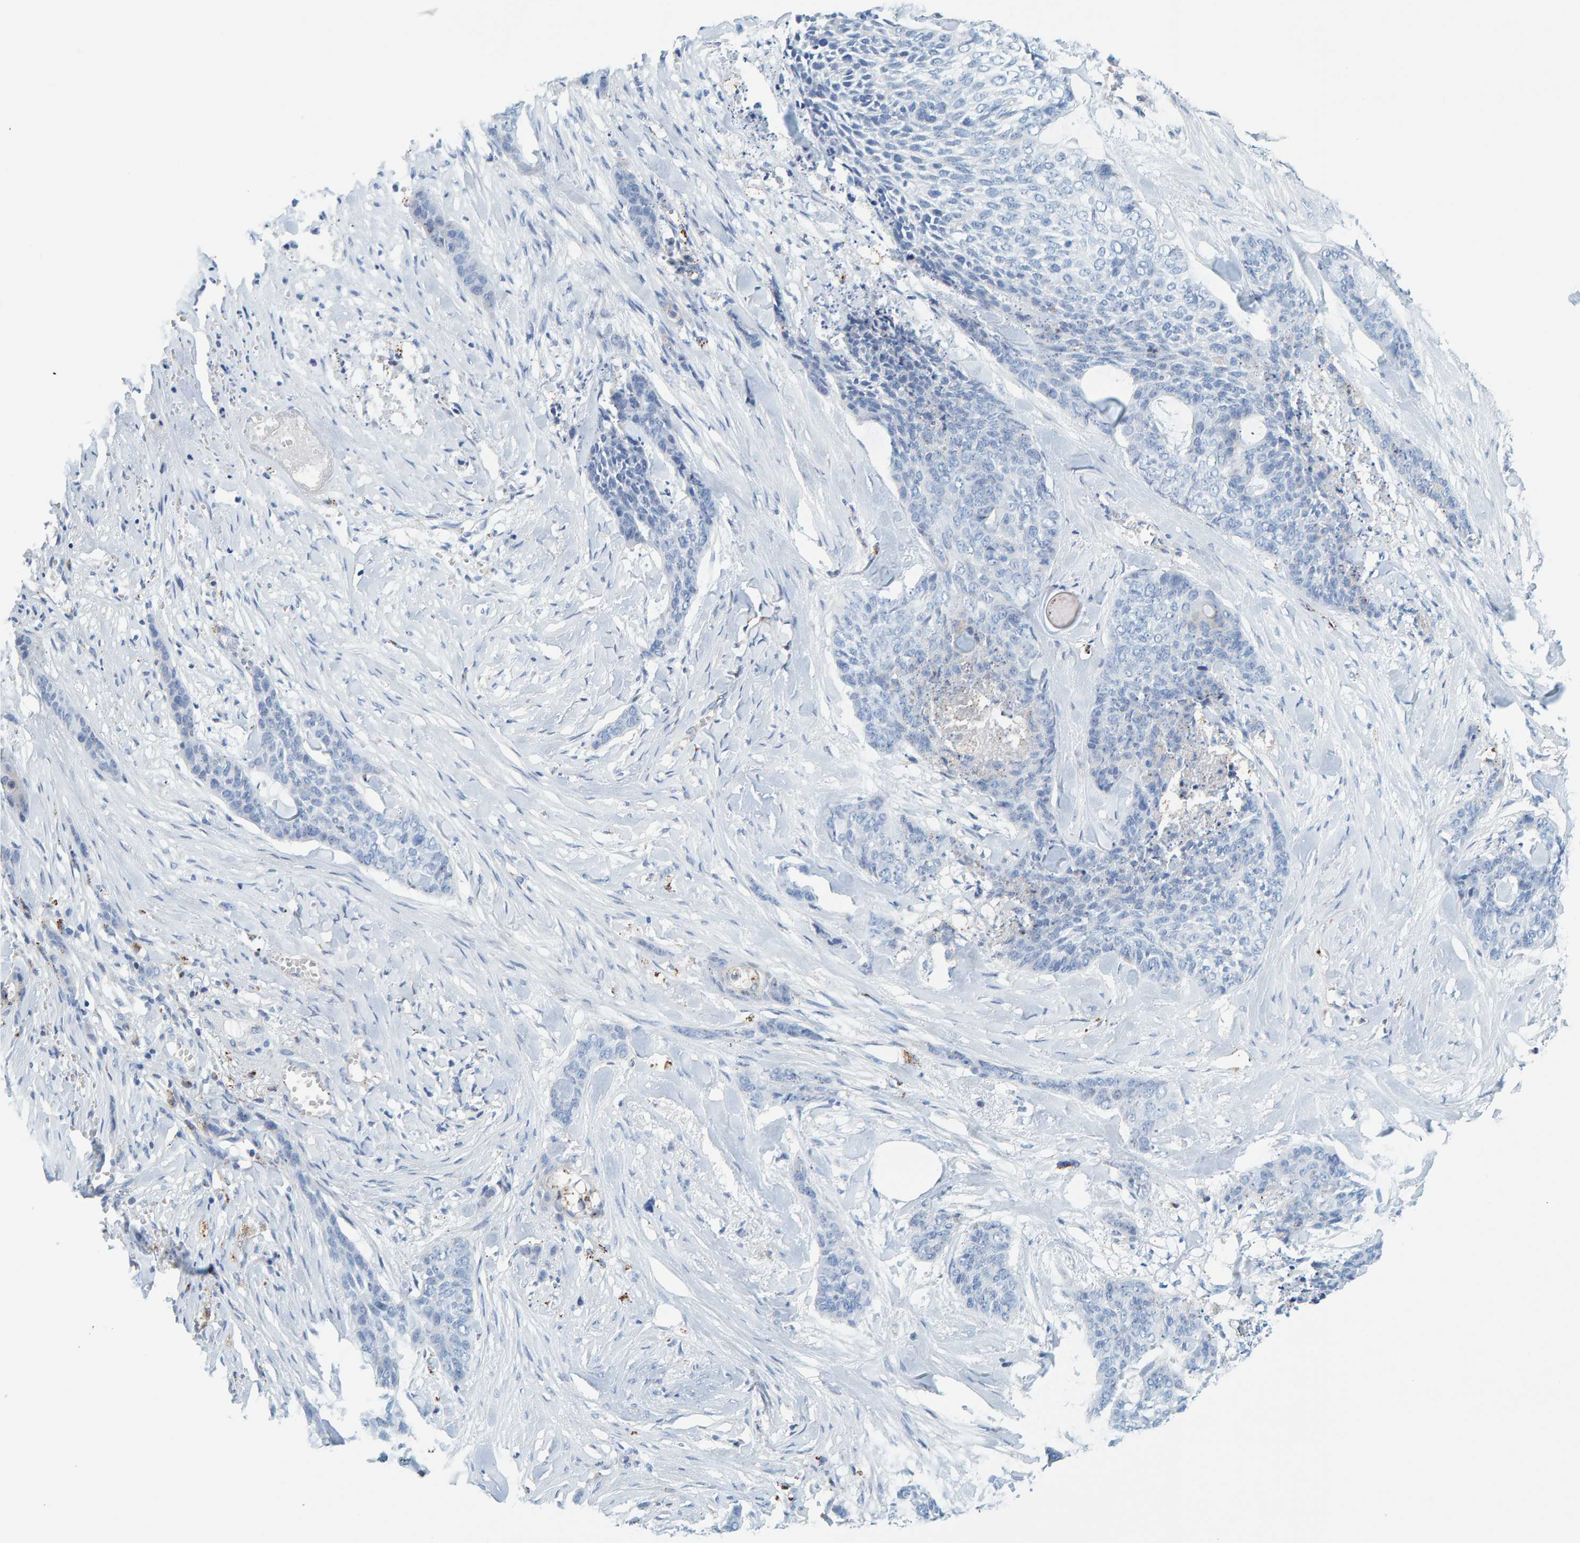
{"staining": {"intensity": "negative", "quantity": "none", "location": "none"}, "tissue": "skin cancer", "cell_type": "Tumor cells", "image_type": "cancer", "snomed": [{"axis": "morphology", "description": "Basal cell carcinoma"}, {"axis": "topography", "description": "Skin"}], "caption": "Skin cancer was stained to show a protein in brown. There is no significant expression in tumor cells.", "gene": "BIN3", "patient": {"sex": "female", "age": 64}}